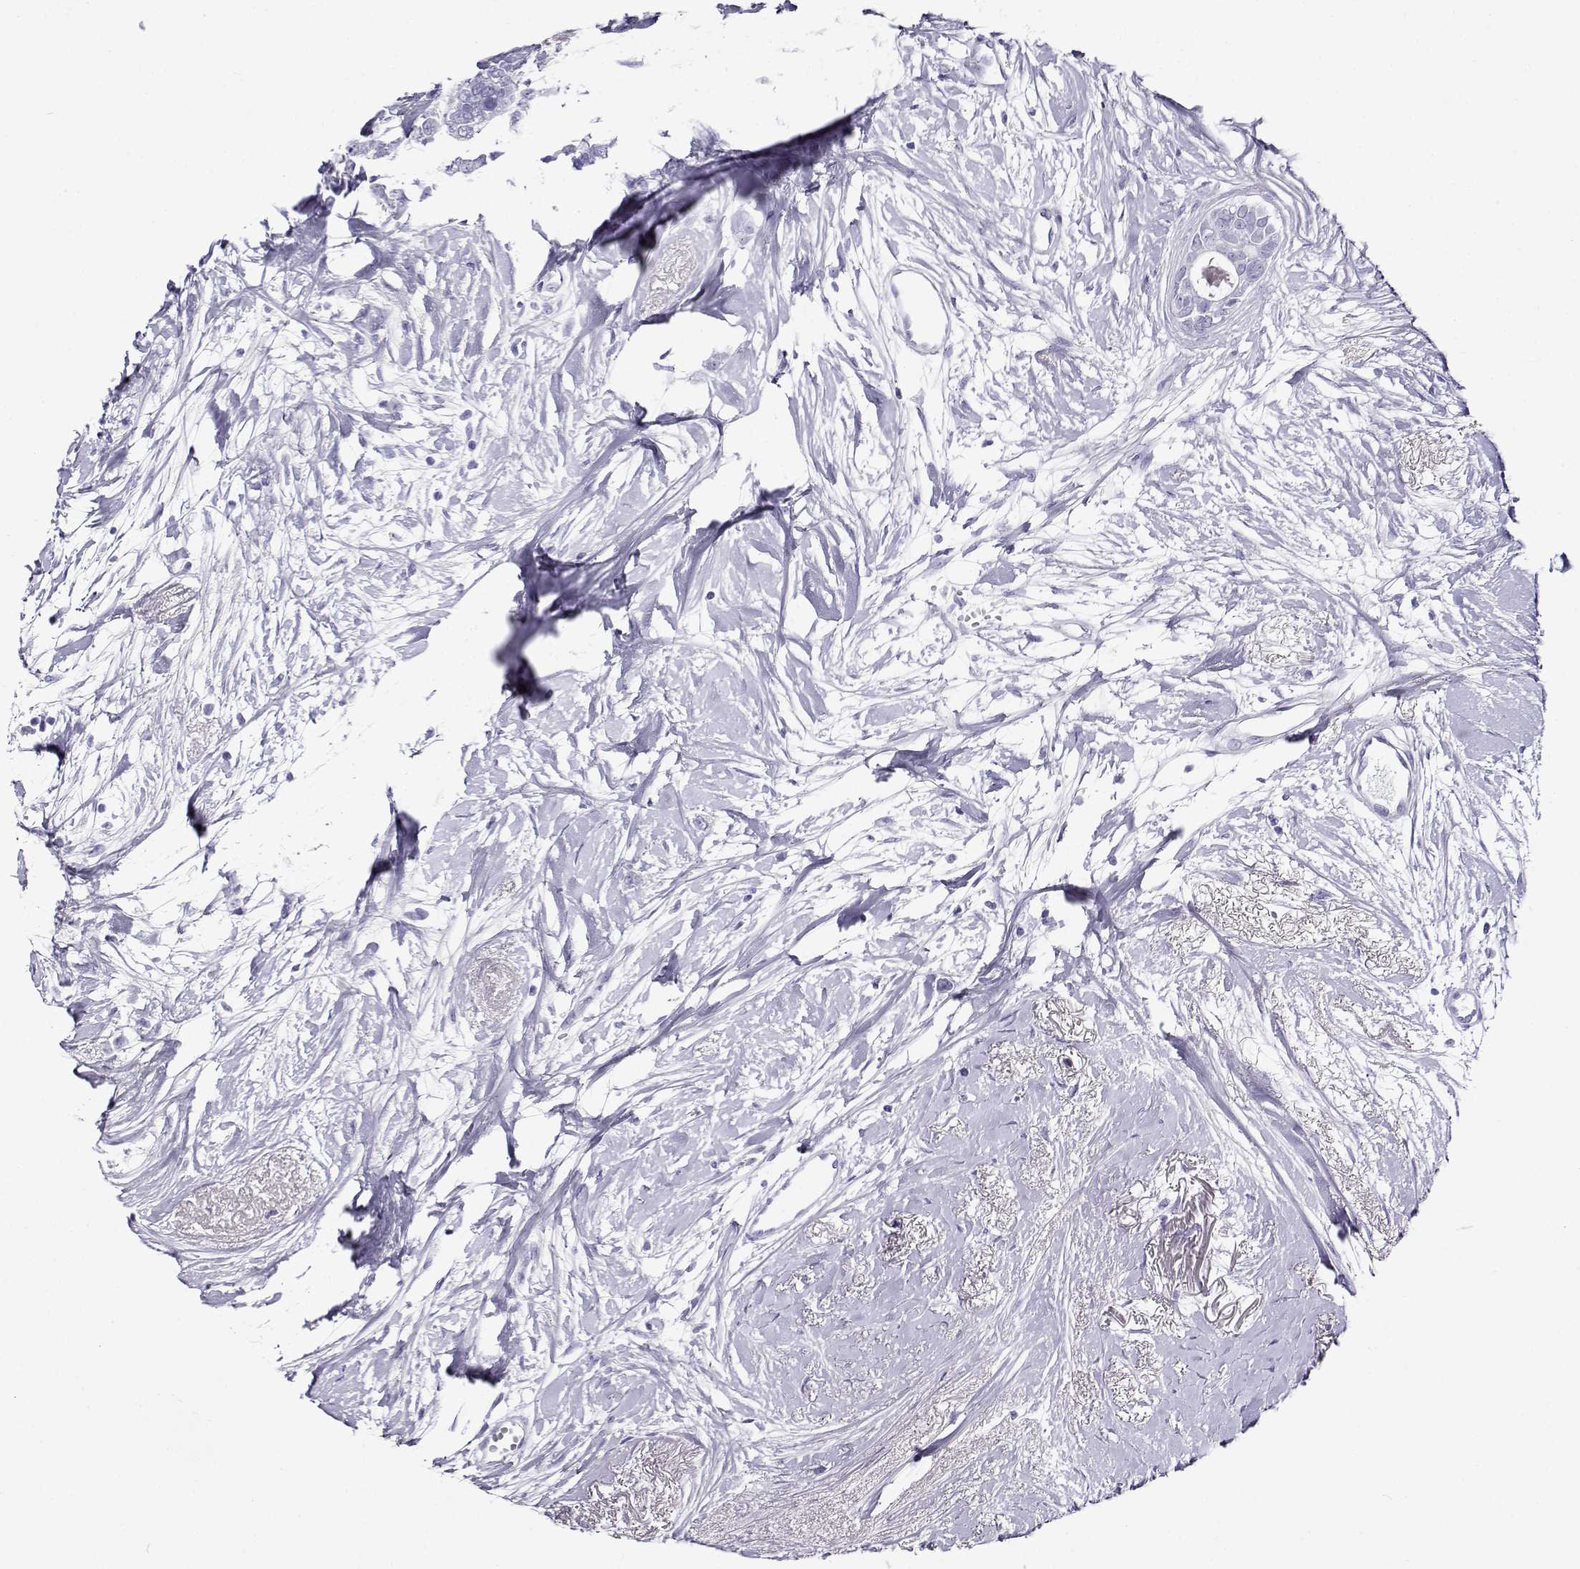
{"staining": {"intensity": "negative", "quantity": "none", "location": "none"}, "tissue": "breast cancer", "cell_type": "Tumor cells", "image_type": "cancer", "snomed": [{"axis": "morphology", "description": "Duct carcinoma"}, {"axis": "topography", "description": "Breast"}], "caption": "High power microscopy micrograph of an immunohistochemistry (IHC) image of breast cancer, revealing no significant expression in tumor cells.", "gene": "CABS1", "patient": {"sex": "female", "age": 40}}